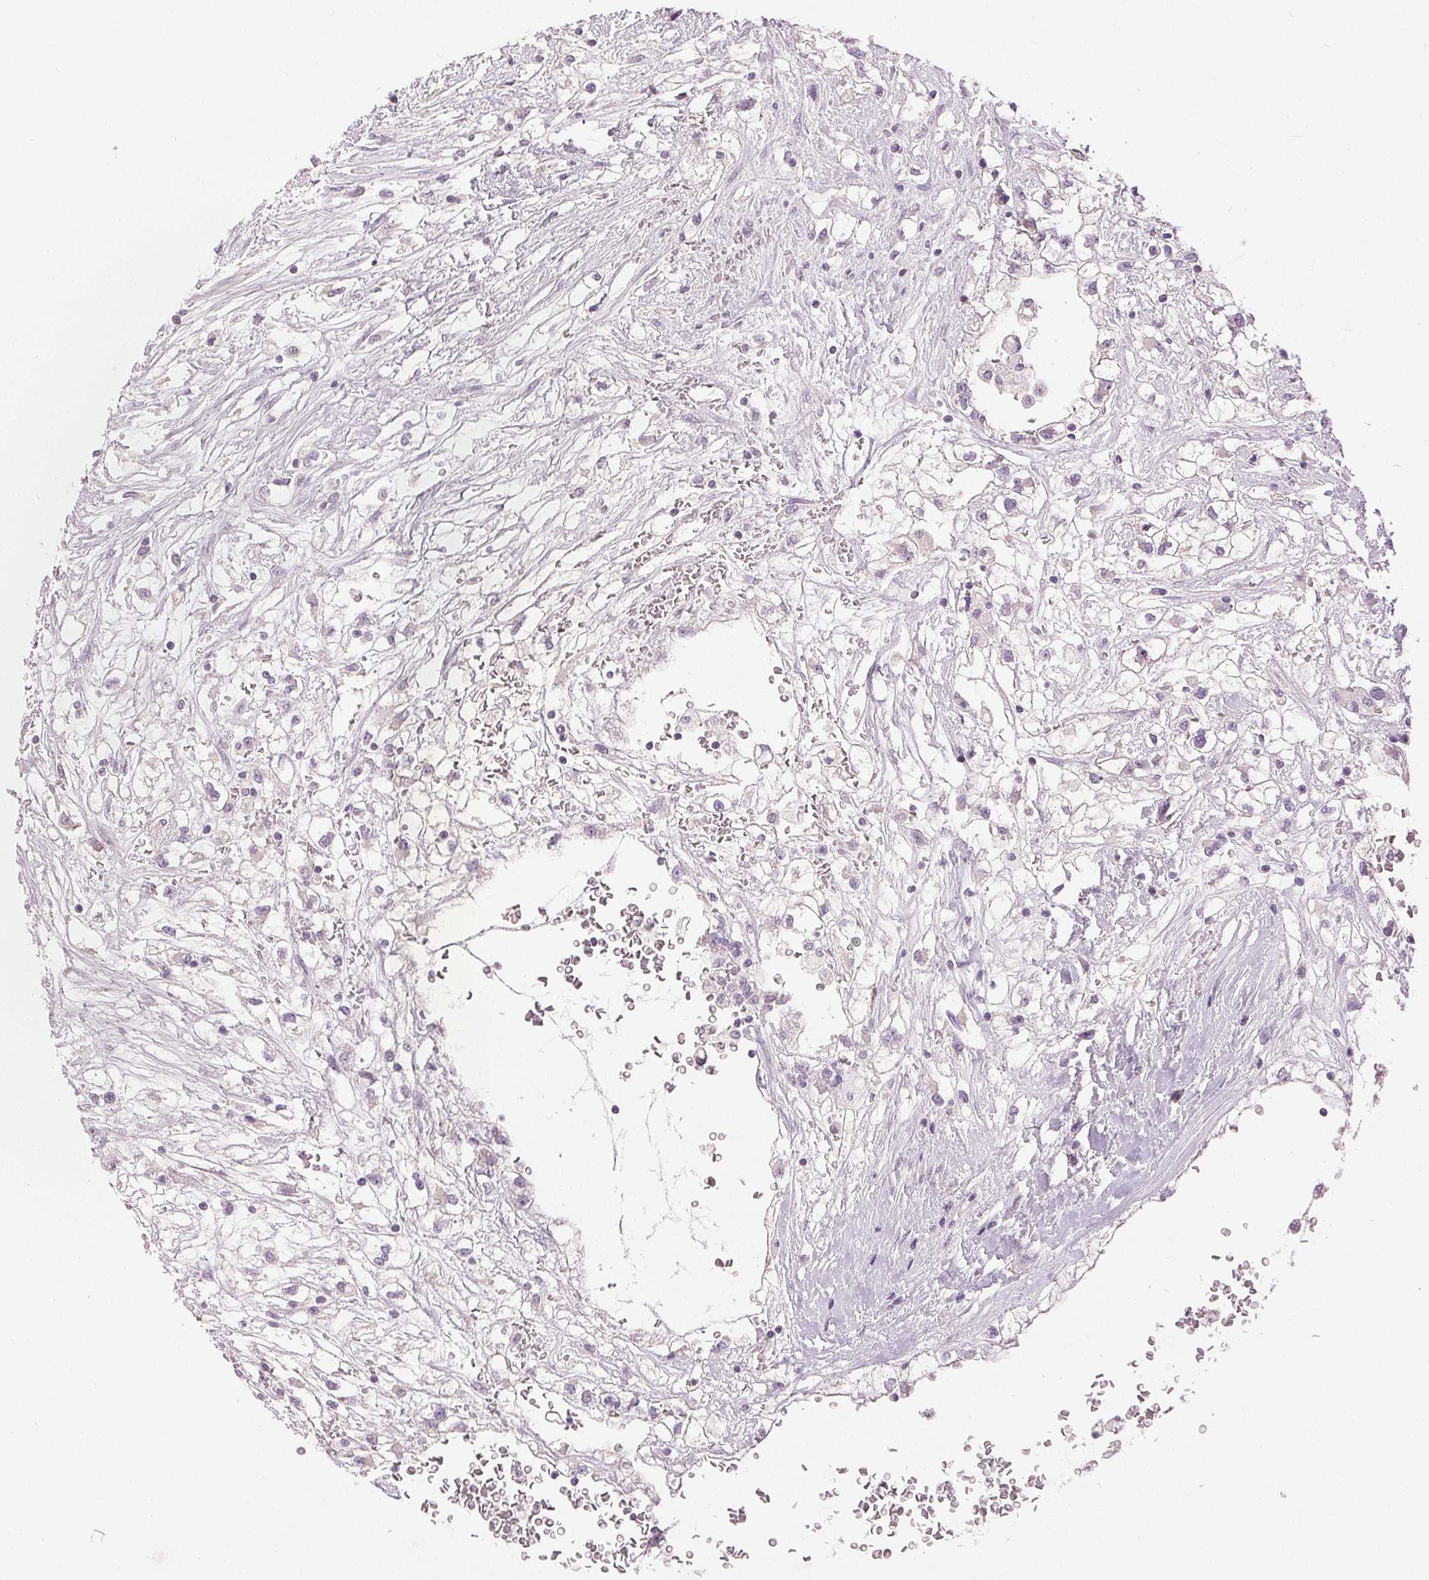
{"staining": {"intensity": "negative", "quantity": "none", "location": "none"}, "tissue": "renal cancer", "cell_type": "Tumor cells", "image_type": "cancer", "snomed": [{"axis": "morphology", "description": "Adenocarcinoma, NOS"}, {"axis": "topography", "description": "Kidney"}], "caption": "Histopathology image shows no significant protein expression in tumor cells of renal cancer (adenocarcinoma).", "gene": "DSG3", "patient": {"sex": "male", "age": 59}}